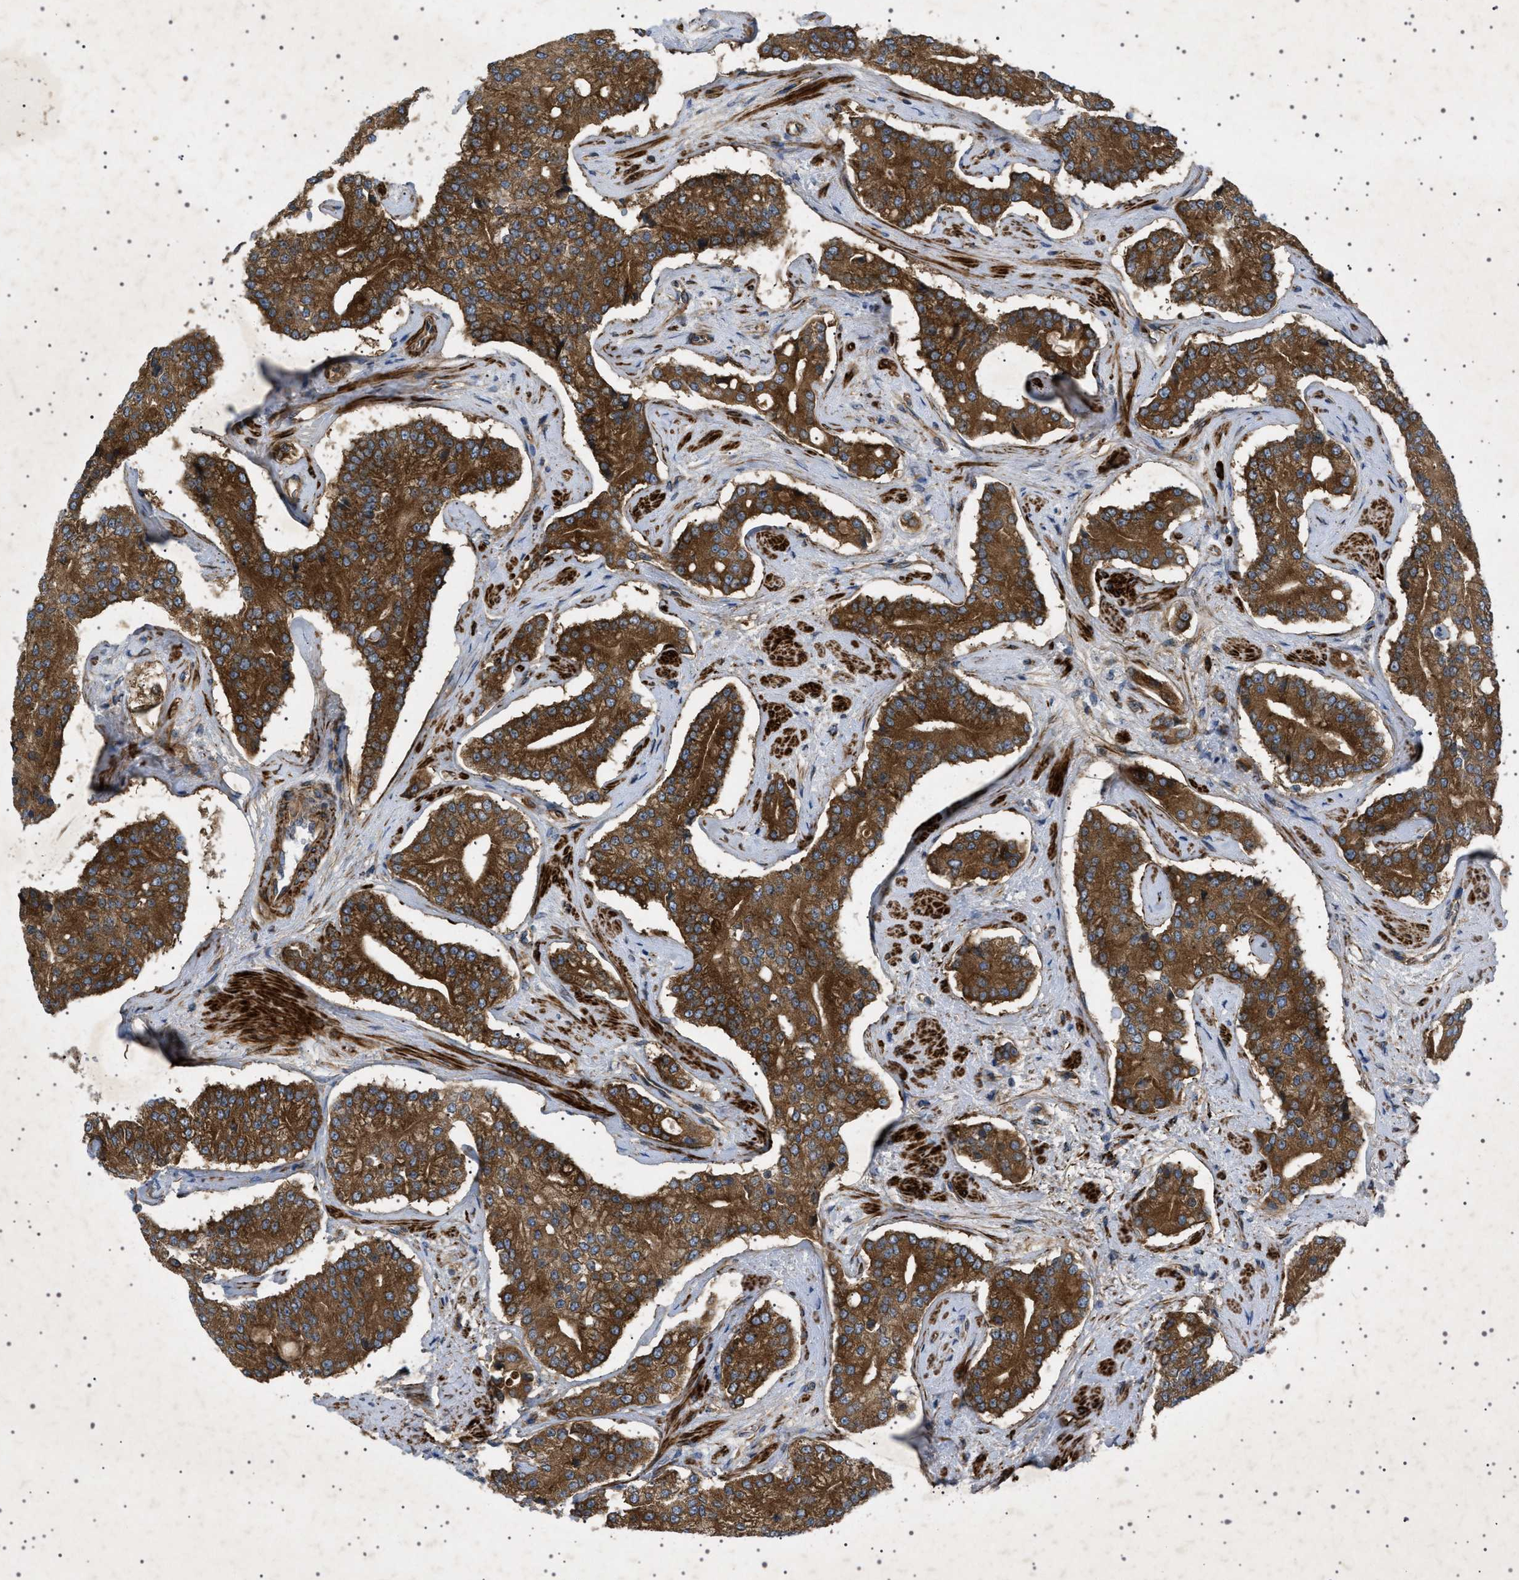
{"staining": {"intensity": "strong", "quantity": ">75%", "location": "cytoplasmic/membranous"}, "tissue": "prostate cancer", "cell_type": "Tumor cells", "image_type": "cancer", "snomed": [{"axis": "morphology", "description": "Adenocarcinoma, High grade"}, {"axis": "topography", "description": "Prostate"}], "caption": "A histopathology image of human high-grade adenocarcinoma (prostate) stained for a protein exhibits strong cytoplasmic/membranous brown staining in tumor cells.", "gene": "CCDC186", "patient": {"sex": "male", "age": 71}}